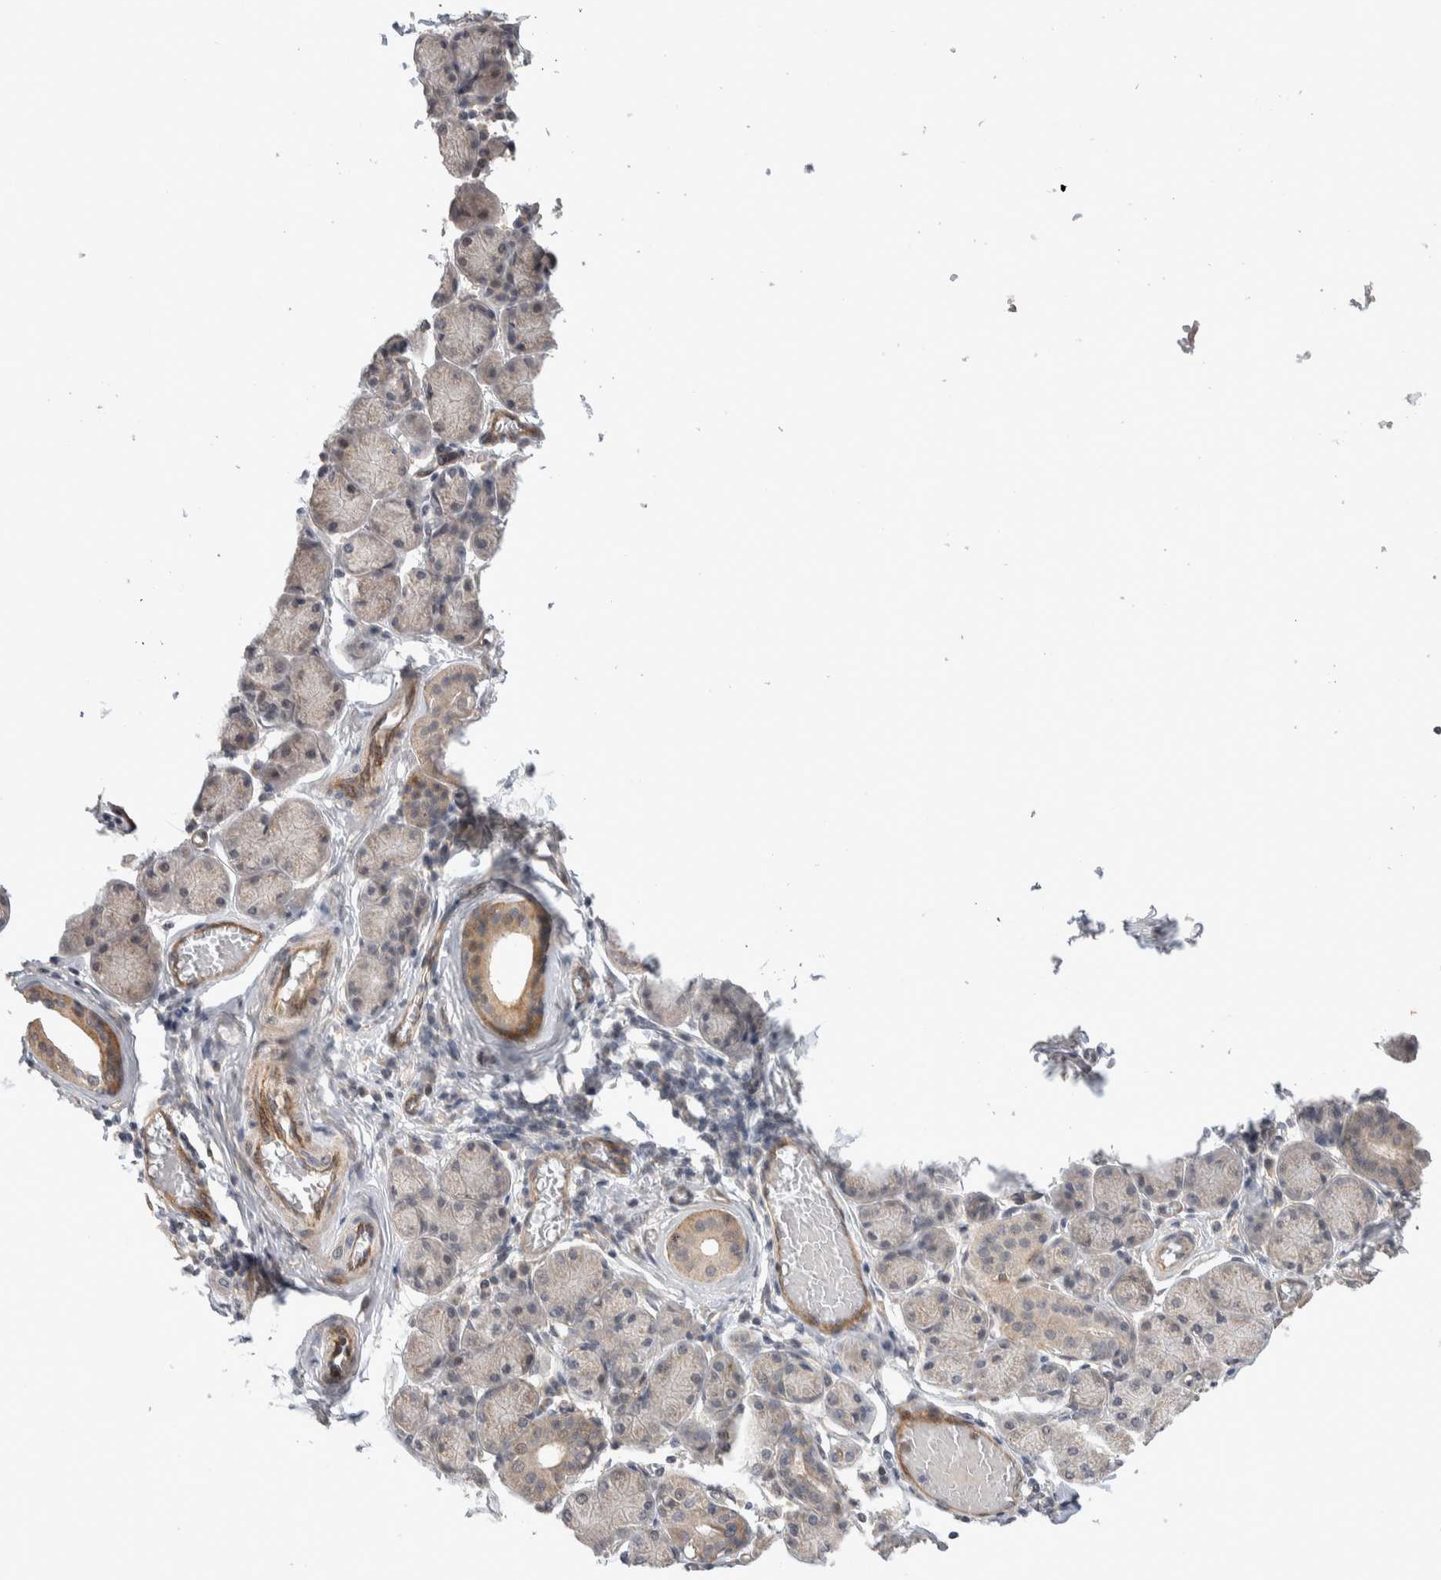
{"staining": {"intensity": "weak", "quantity": "25%-75%", "location": "cytoplasmic/membranous"}, "tissue": "salivary gland", "cell_type": "Glandular cells", "image_type": "normal", "snomed": [{"axis": "morphology", "description": "Normal tissue, NOS"}, {"axis": "topography", "description": "Salivary gland"}], "caption": "Benign salivary gland demonstrates weak cytoplasmic/membranous positivity in approximately 25%-75% of glandular cells (IHC, brightfield microscopy, high magnification)..", "gene": "PRDM15", "patient": {"sex": "female", "age": 24}}